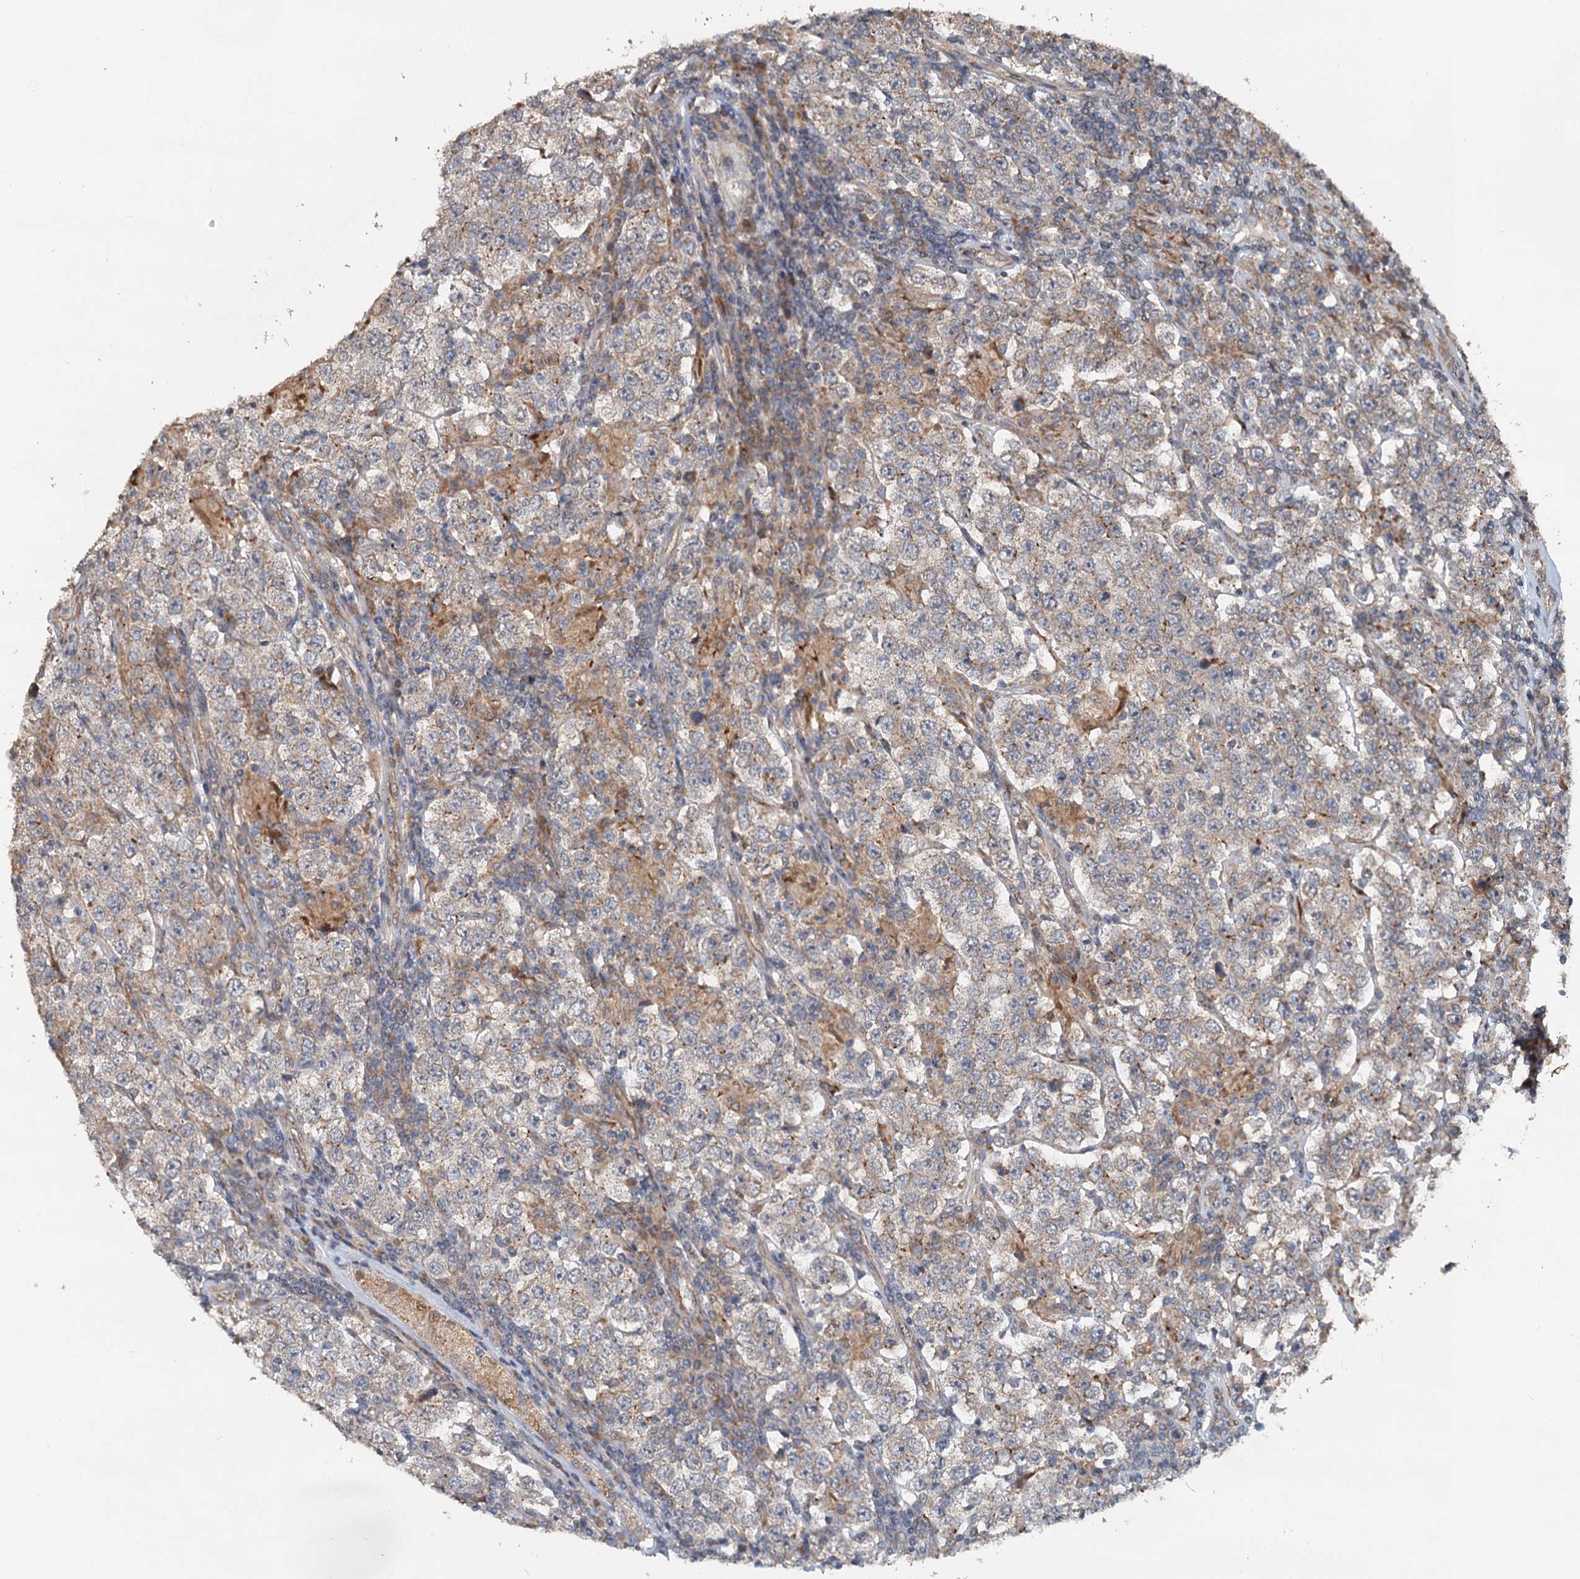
{"staining": {"intensity": "weak", "quantity": "25%-75%", "location": "cytoplasmic/membranous"}, "tissue": "testis cancer", "cell_type": "Tumor cells", "image_type": "cancer", "snomed": [{"axis": "morphology", "description": "Normal tissue, NOS"}, {"axis": "morphology", "description": "Urothelial carcinoma, High grade"}, {"axis": "morphology", "description": "Seminoma, NOS"}, {"axis": "morphology", "description": "Carcinoma, Embryonal, NOS"}, {"axis": "topography", "description": "Urinary bladder"}, {"axis": "topography", "description": "Testis"}], "caption": "Immunohistochemistry (IHC) micrograph of neoplastic tissue: testis embryonal carcinoma stained using IHC shows low levels of weak protein expression localized specifically in the cytoplasmic/membranous of tumor cells, appearing as a cytoplasmic/membranous brown color.", "gene": "LRRK2", "patient": {"sex": "male", "age": 41}}